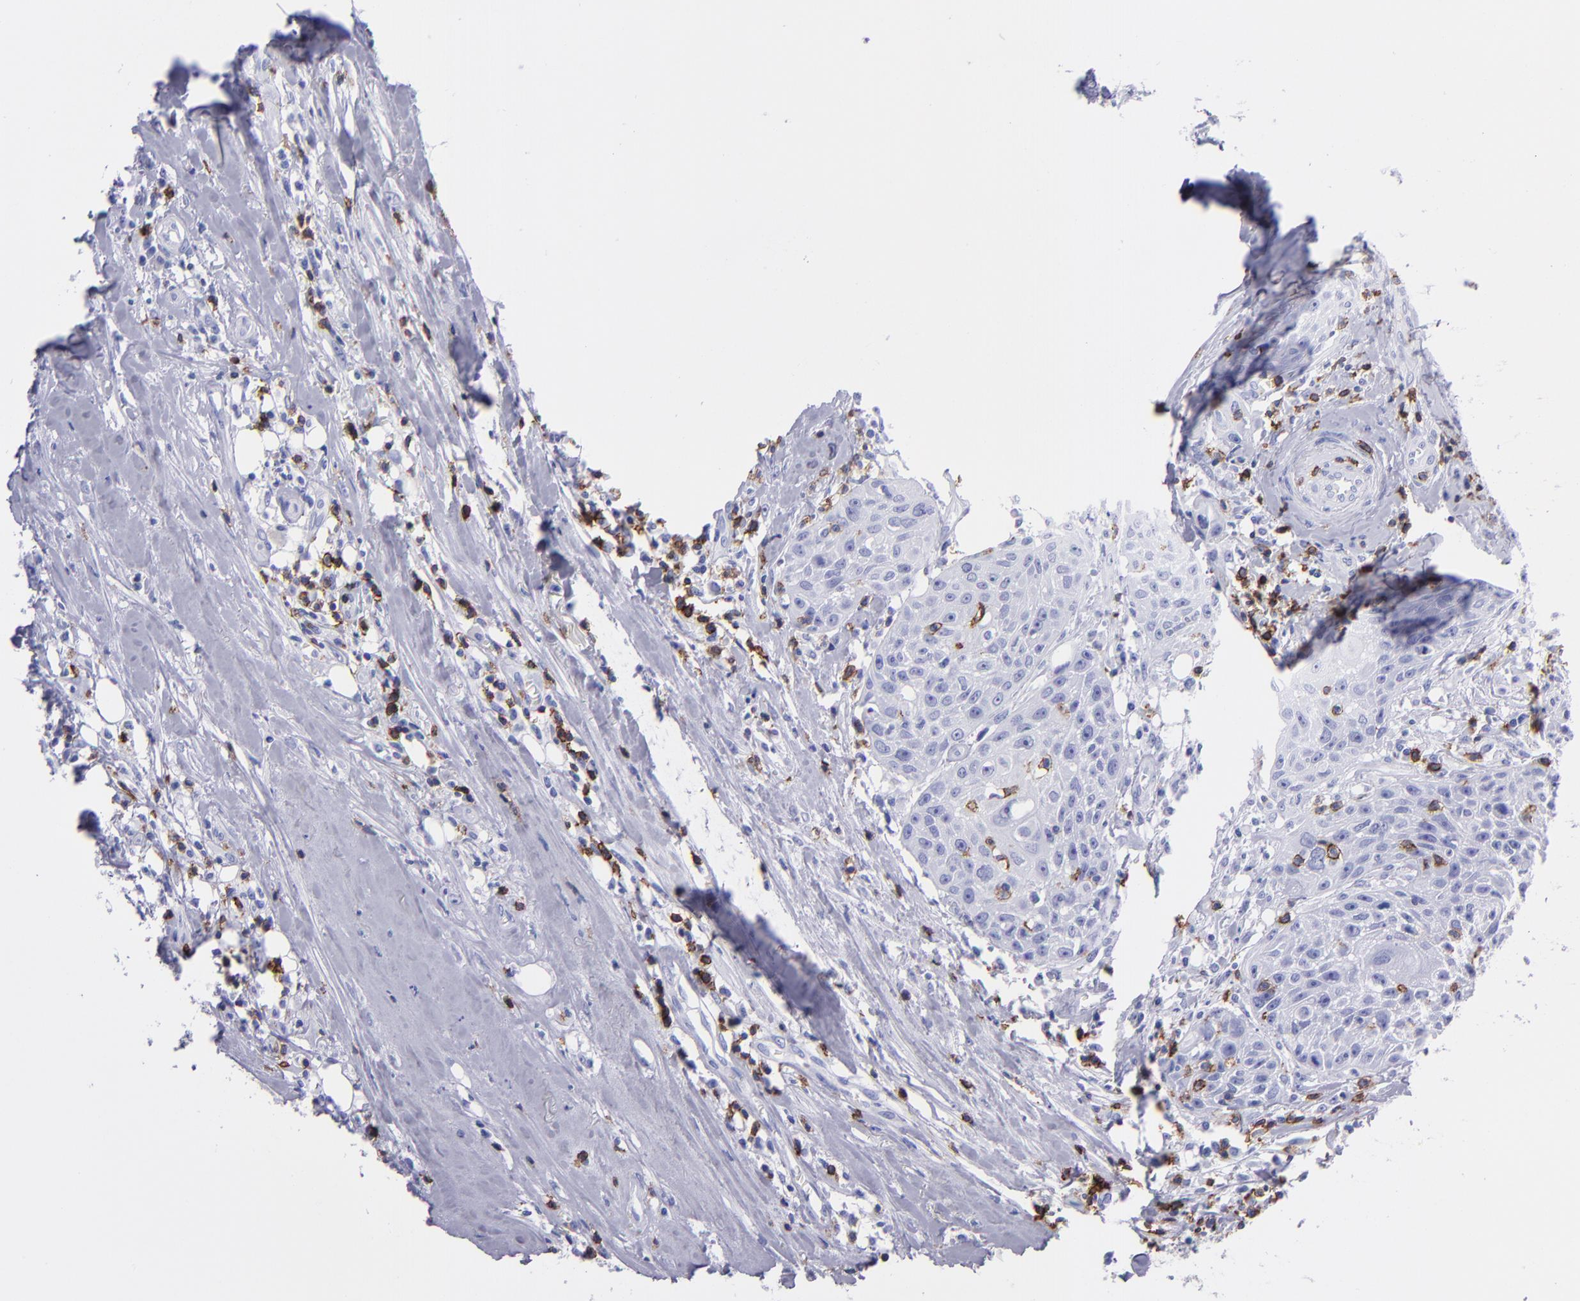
{"staining": {"intensity": "negative", "quantity": "none", "location": "none"}, "tissue": "head and neck cancer", "cell_type": "Tumor cells", "image_type": "cancer", "snomed": [{"axis": "morphology", "description": "Squamous cell carcinoma, NOS"}, {"axis": "topography", "description": "Oral tissue"}, {"axis": "topography", "description": "Head-Neck"}], "caption": "Immunohistochemical staining of head and neck cancer (squamous cell carcinoma) reveals no significant staining in tumor cells.", "gene": "CD6", "patient": {"sex": "female", "age": 82}}